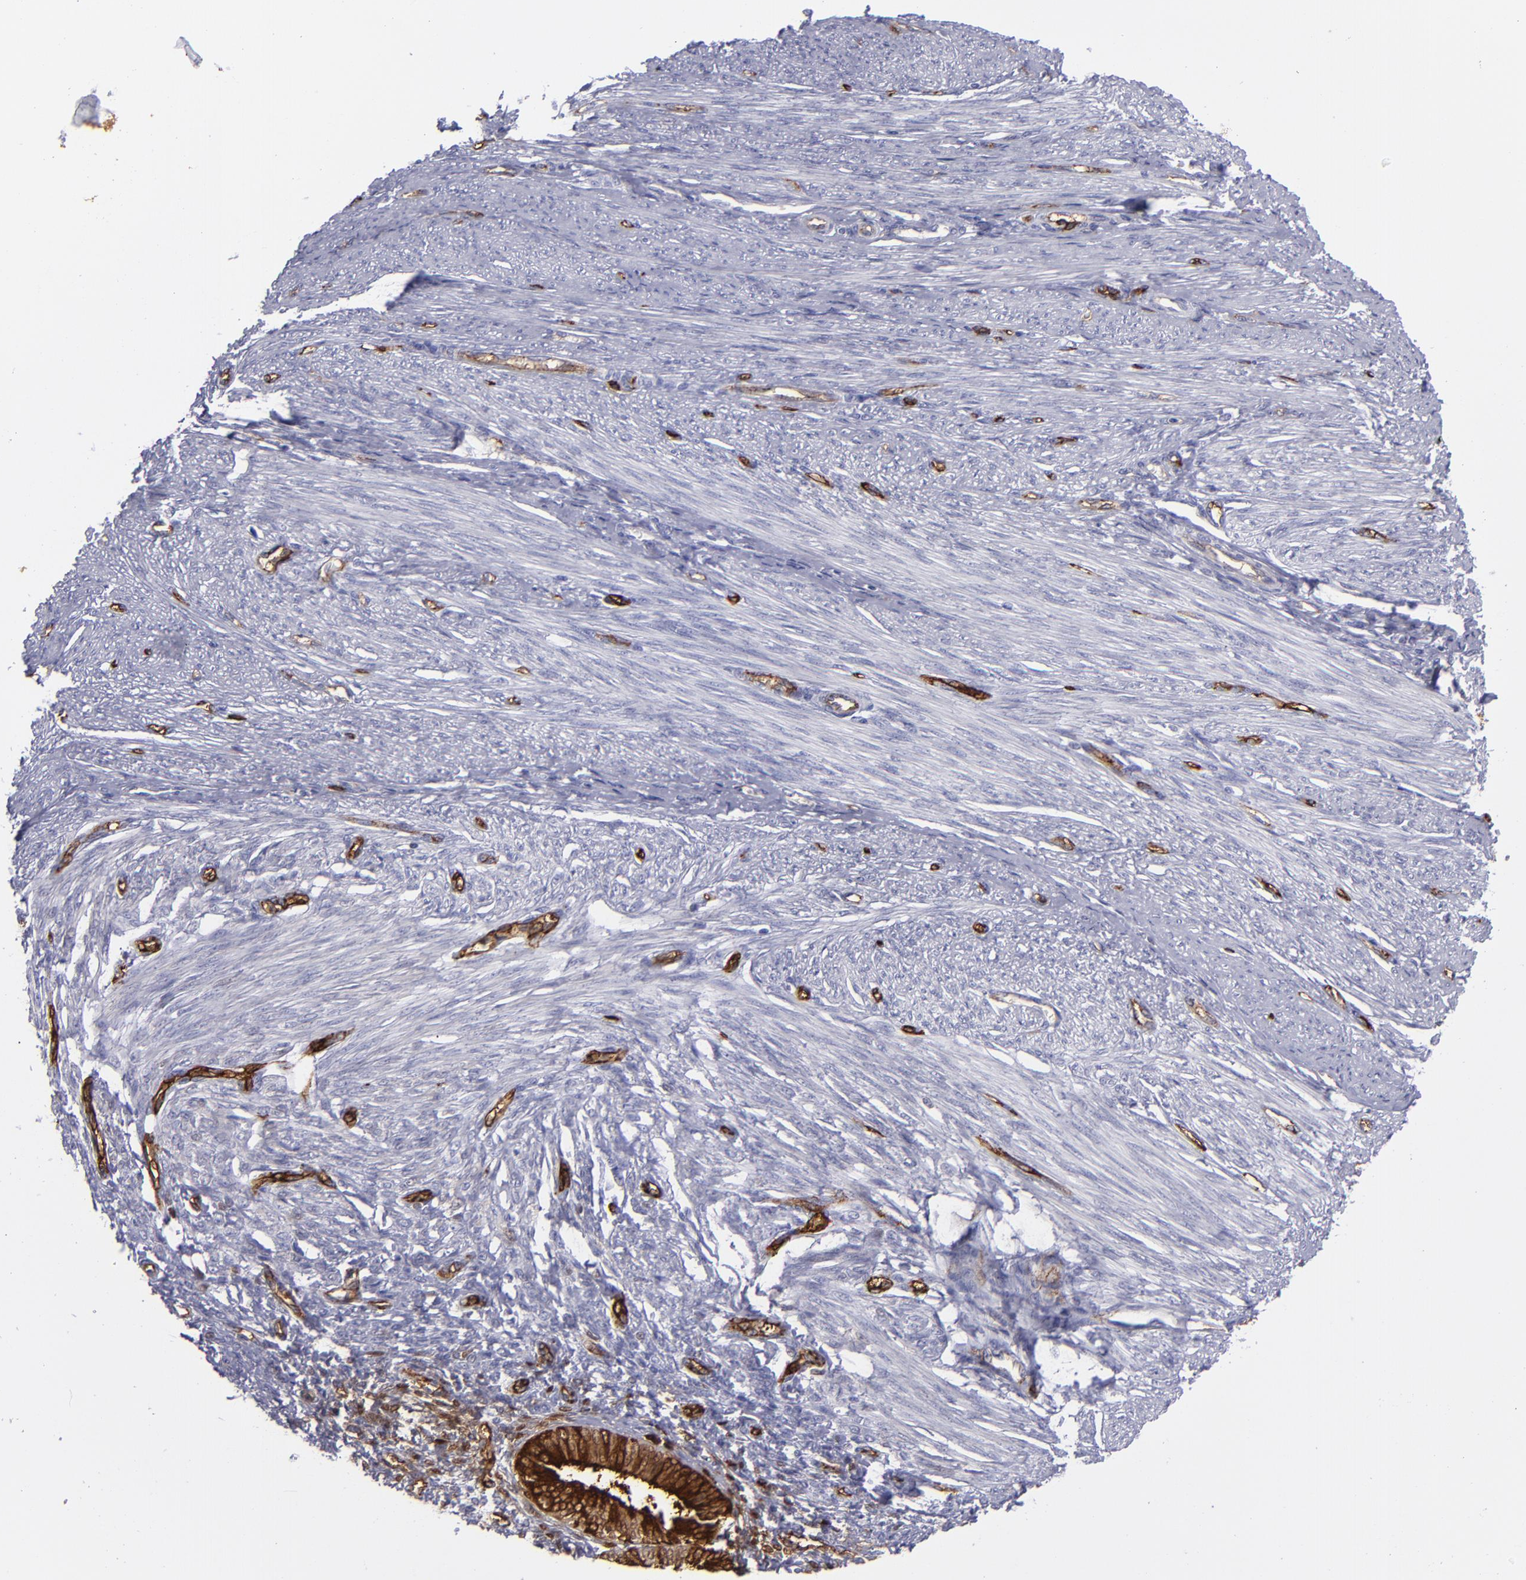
{"staining": {"intensity": "negative", "quantity": "none", "location": "none"}, "tissue": "endometrial cancer", "cell_type": "Tumor cells", "image_type": "cancer", "snomed": [{"axis": "morphology", "description": "Adenocarcinoma, NOS"}, {"axis": "topography", "description": "Endometrium"}], "caption": "This photomicrograph is of endometrial cancer stained with IHC to label a protein in brown with the nuclei are counter-stained blue. There is no staining in tumor cells.", "gene": "ACE", "patient": {"sex": "female", "age": 63}}